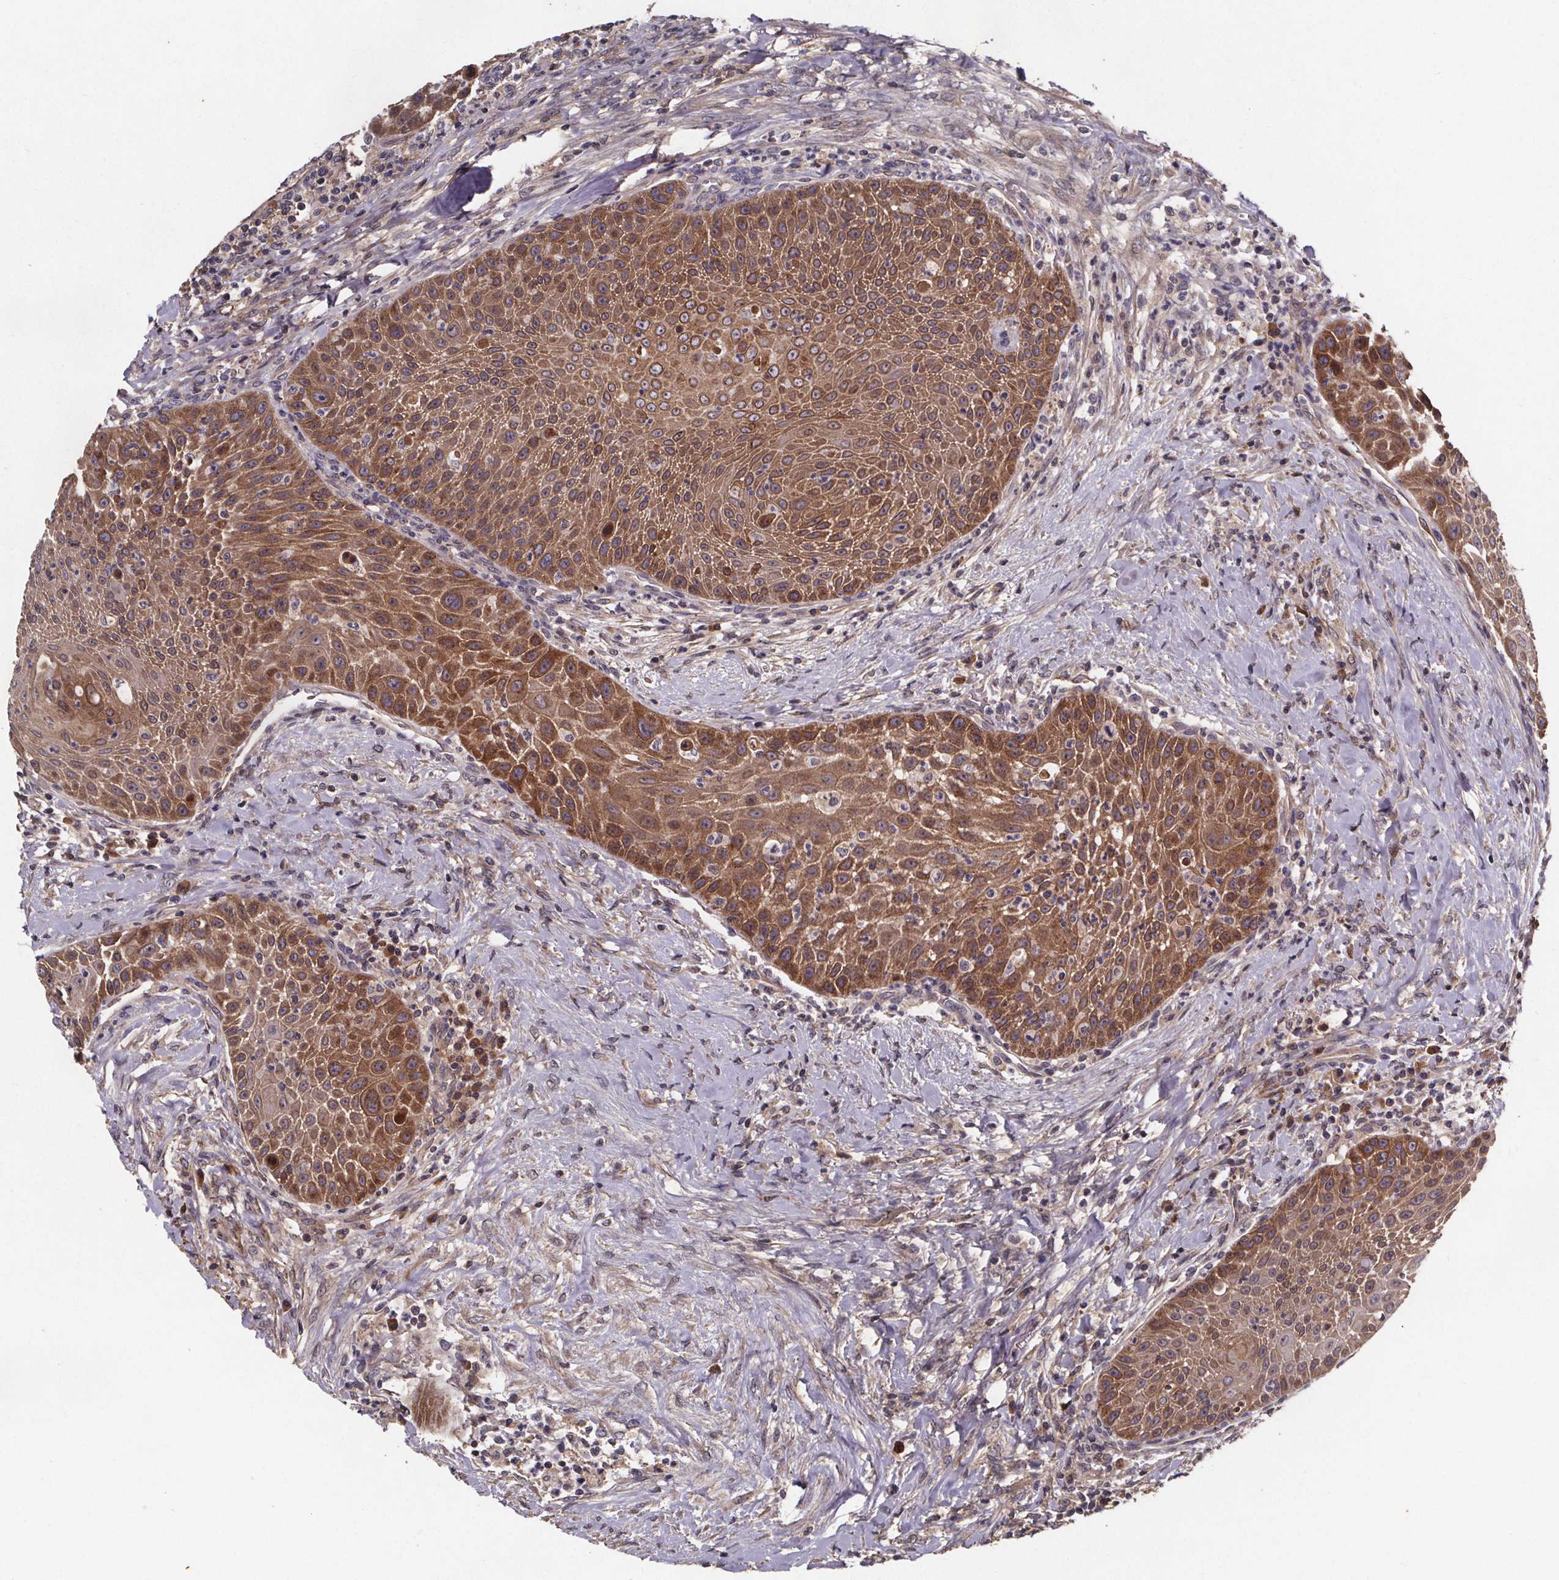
{"staining": {"intensity": "moderate", "quantity": ">75%", "location": "cytoplasmic/membranous"}, "tissue": "head and neck cancer", "cell_type": "Tumor cells", "image_type": "cancer", "snomed": [{"axis": "morphology", "description": "Squamous cell carcinoma, NOS"}, {"axis": "topography", "description": "Head-Neck"}], "caption": "The histopathology image reveals staining of head and neck squamous cell carcinoma, revealing moderate cytoplasmic/membranous protein staining (brown color) within tumor cells.", "gene": "FASTKD3", "patient": {"sex": "male", "age": 69}}